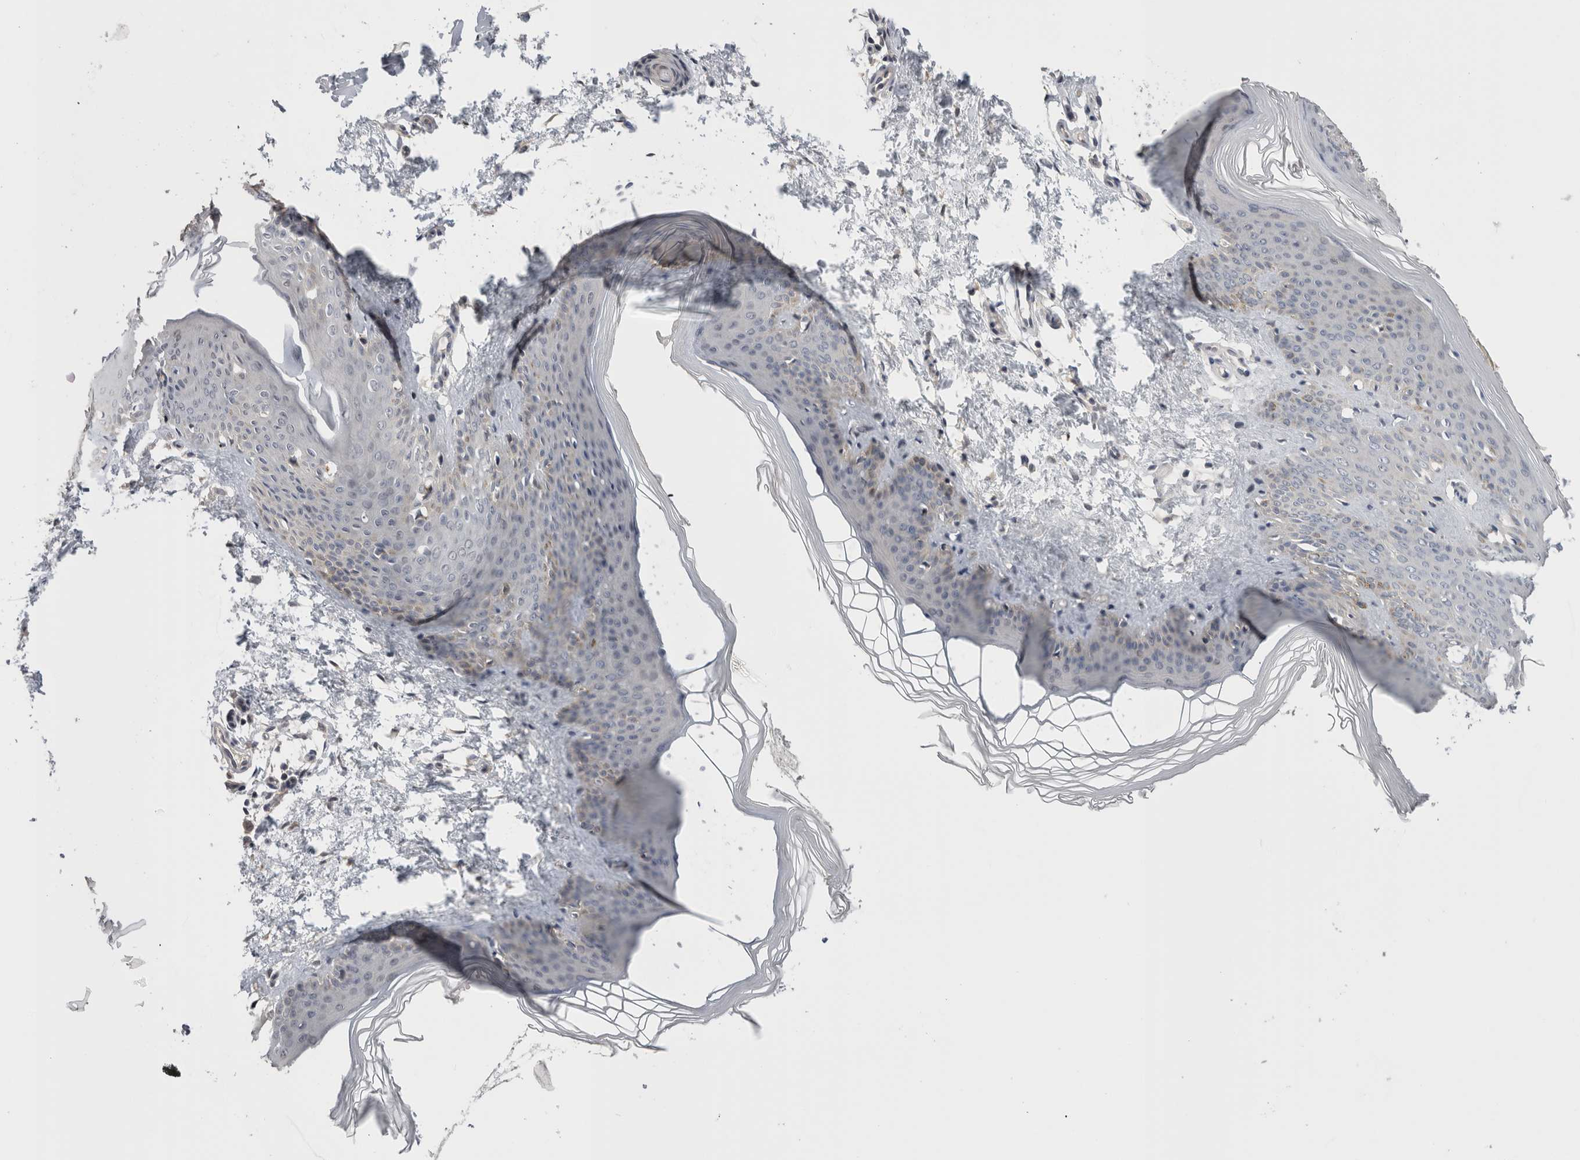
{"staining": {"intensity": "negative", "quantity": "none", "location": "none"}, "tissue": "skin", "cell_type": "Fibroblasts", "image_type": "normal", "snomed": [{"axis": "morphology", "description": "Normal tissue, NOS"}, {"axis": "topography", "description": "Skin"}], "caption": "IHC micrograph of unremarkable skin: skin stained with DAB (3,3'-diaminobenzidine) displays no significant protein positivity in fibroblasts.", "gene": "CRYBG1", "patient": {"sex": "female", "age": 27}}